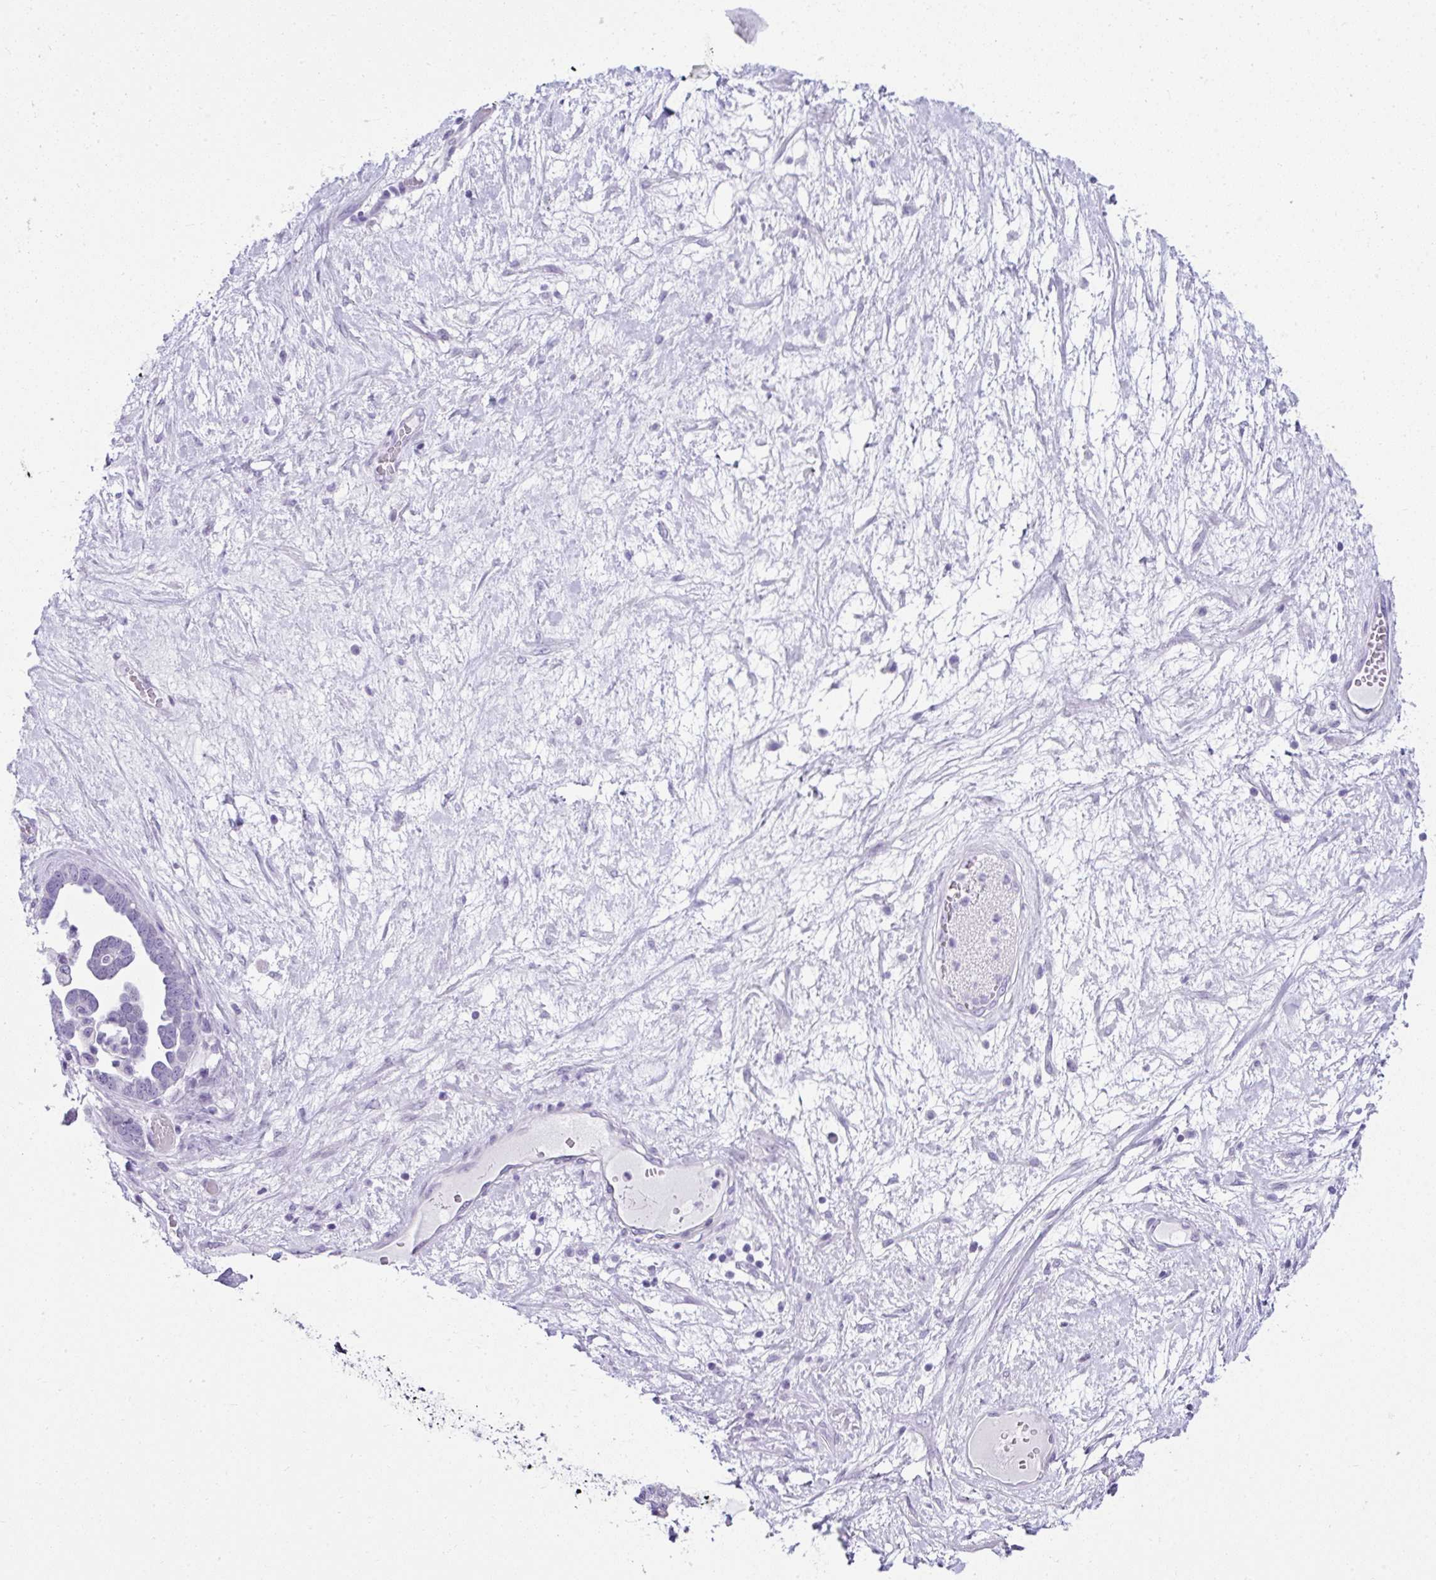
{"staining": {"intensity": "negative", "quantity": "none", "location": "none"}, "tissue": "ovarian cancer", "cell_type": "Tumor cells", "image_type": "cancer", "snomed": [{"axis": "morphology", "description": "Cystadenocarcinoma, serous, NOS"}, {"axis": "topography", "description": "Ovary"}], "caption": "There is no significant positivity in tumor cells of ovarian cancer (serous cystadenocarcinoma).", "gene": "RNF183", "patient": {"sex": "female", "age": 54}}